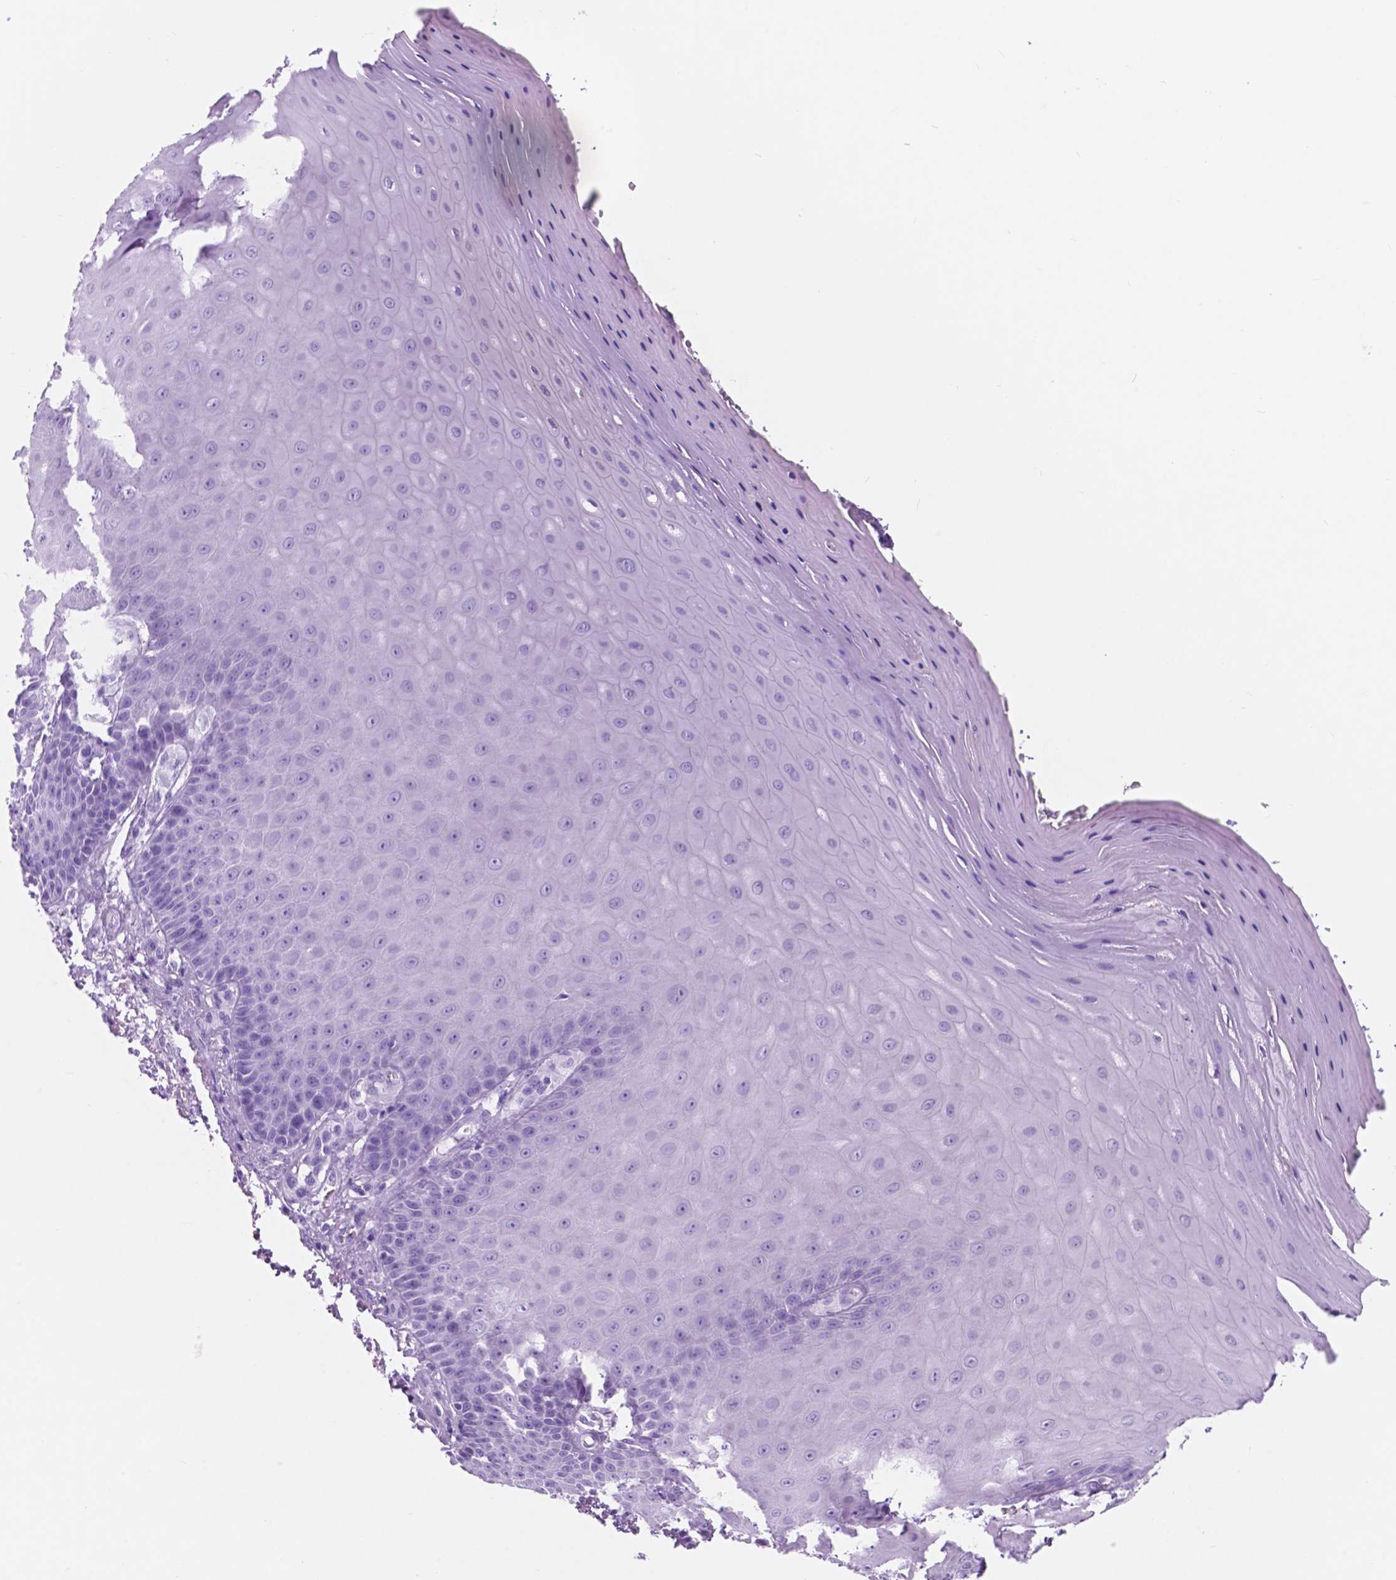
{"staining": {"intensity": "negative", "quantity": "none", "location": "none"}, "tissue": "vagina", "cell_type": "Squamous epithelial cells", "image_type": "normal", "snomed": [{"axis": "morphology", "description": "Normal tissue, NOS"}, {"axis": "topography", "description": "Vagina"}], "caption": "This is an IHC micrograph of unremarkable vagina. There is no staining in squamous epithelial cells.", "gene": "CUZD1", "patient": {"sex": "female", "age": 83}}